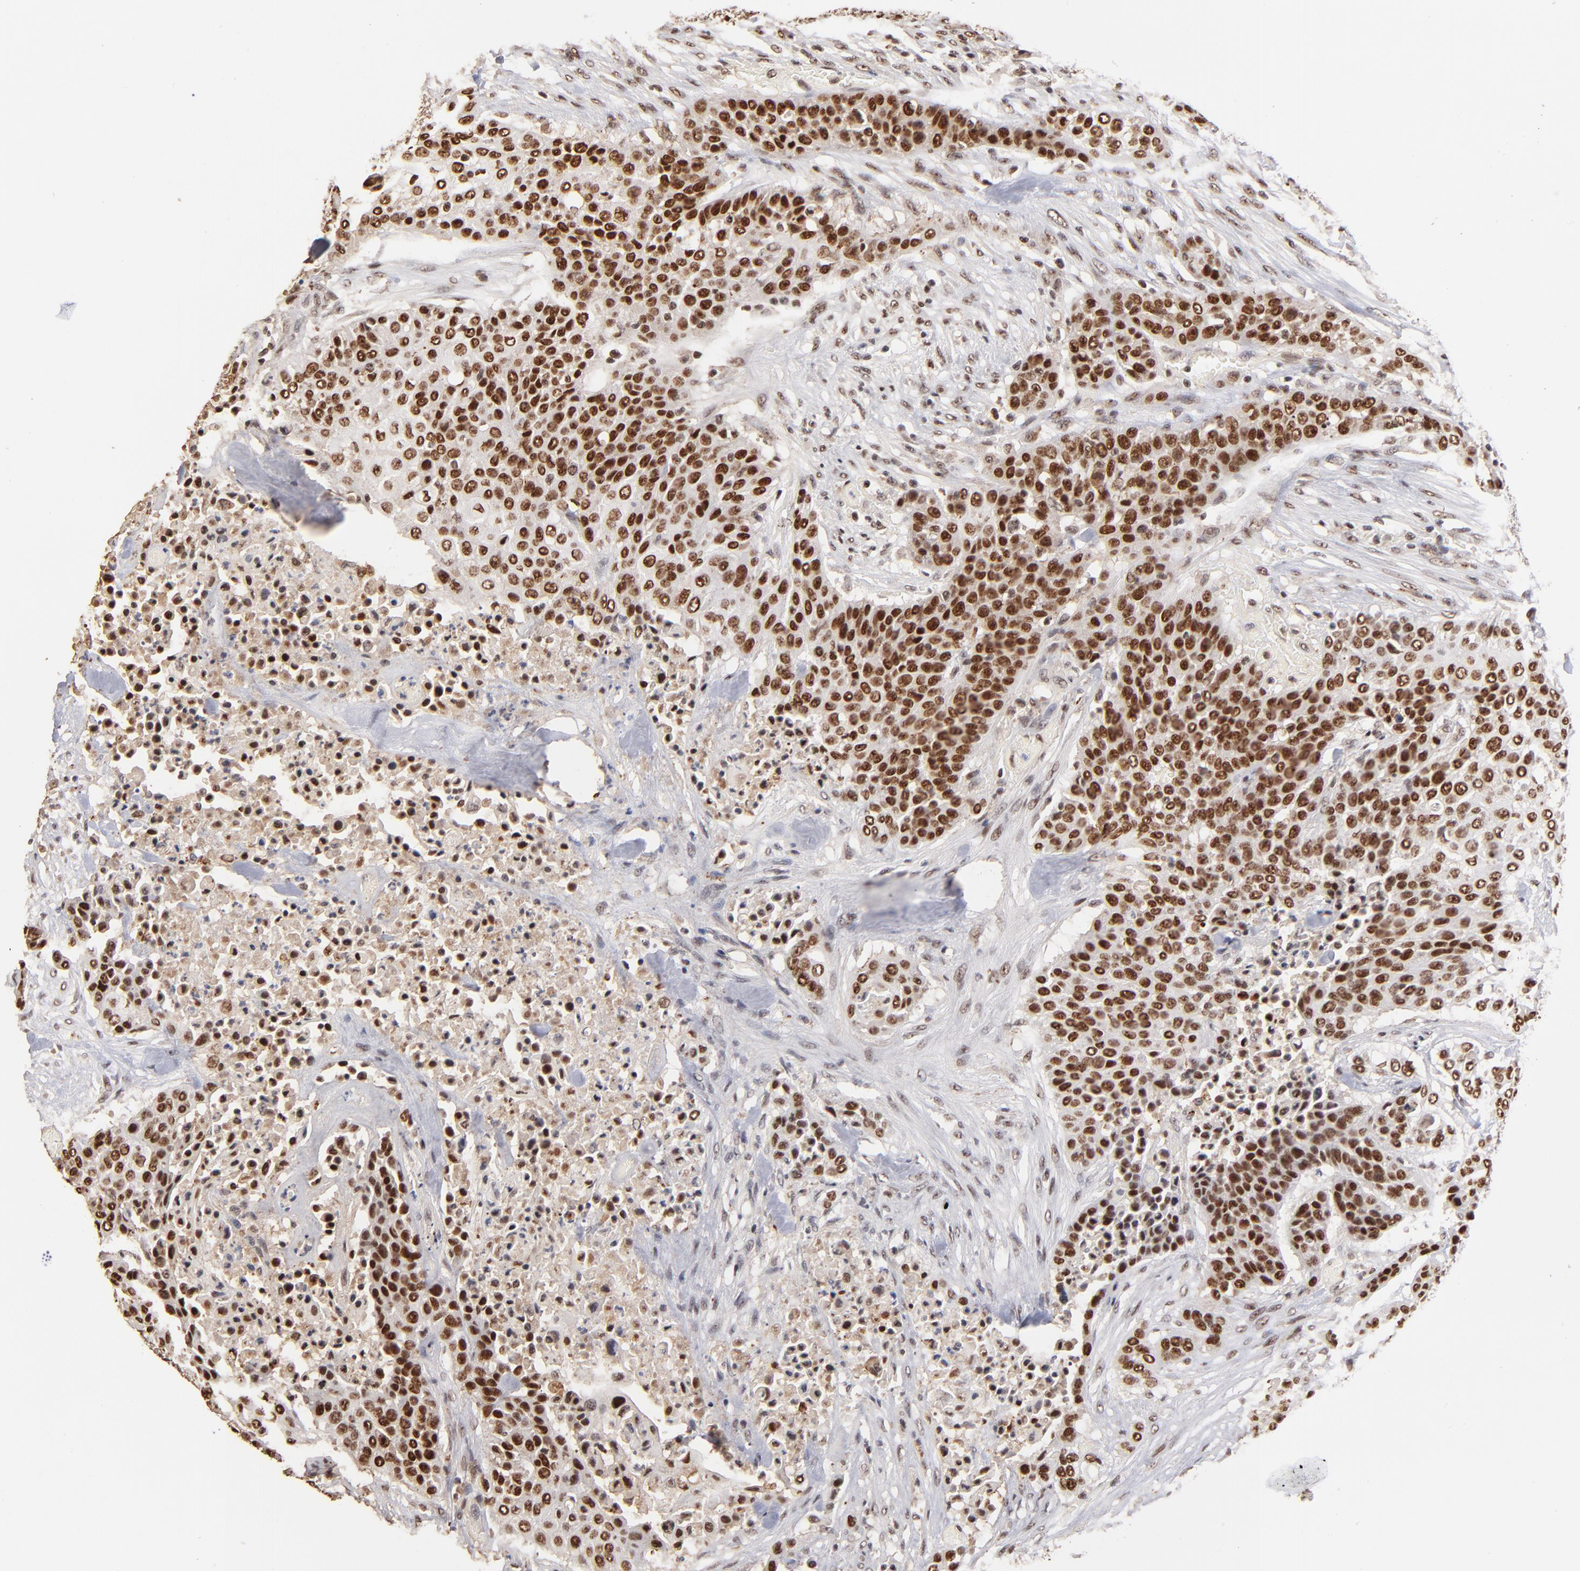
{"staining": {"intensity": "strong", "quantity": ">75%", "location": "nuclear"}, "tissue": "urothelial cancer", "cell_type": "Tumor cells", "image_type": "cancer", "snomed": [{"axis": "morphology", "description": "Urothelial carcinoma, High grade"}, {"axis": "topography", "description": "Urinary bladder"}], "caption": "This micrograph reveals immunohistochemistry staining of urothelial carcinoma (high-grade), with high strong nuclear expression in approximately >75% of tumor cells.", "gene": "ZNF146", "patient": {"sex": "male", "age": 74}}